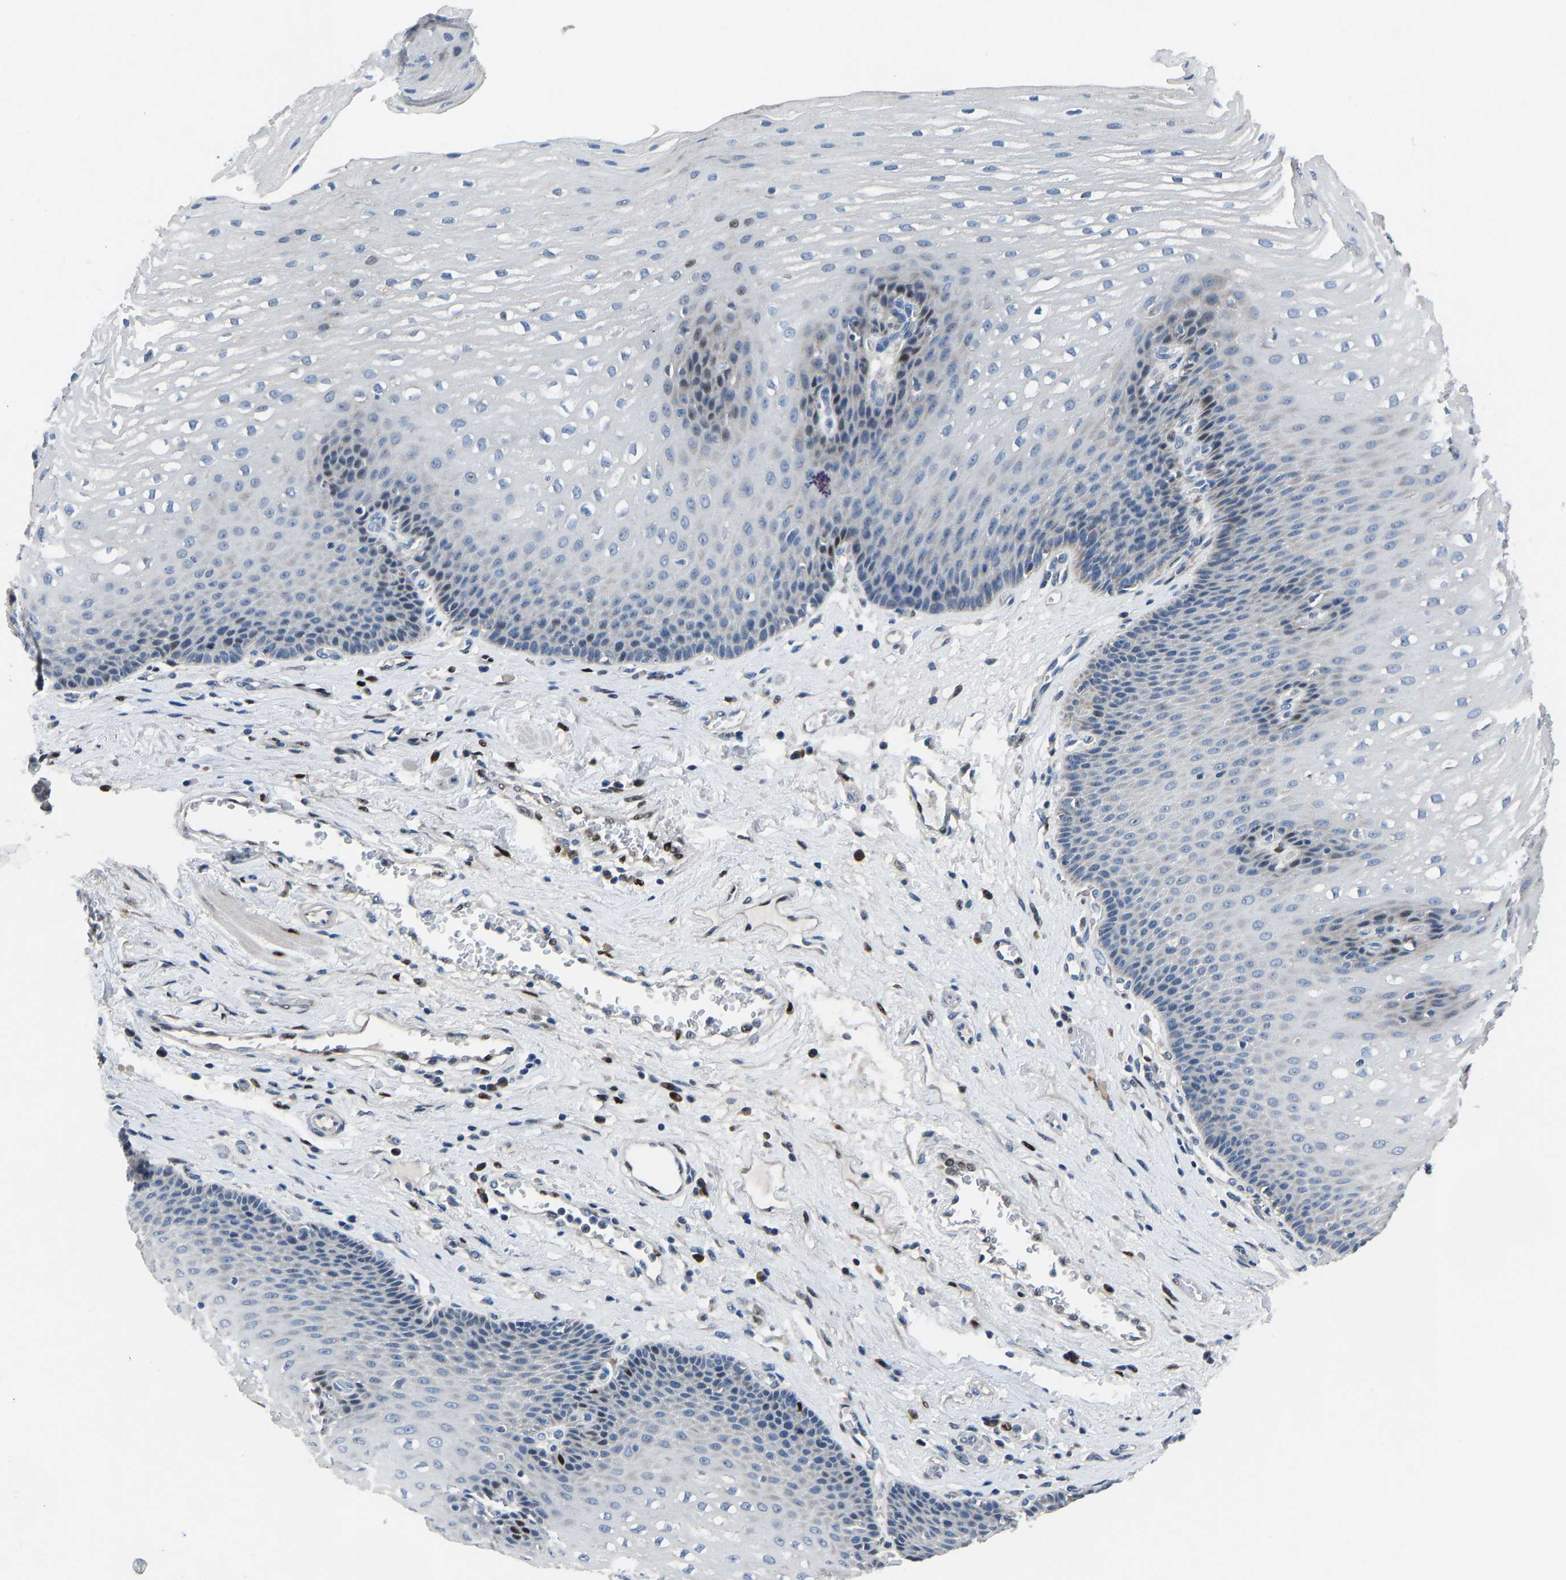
{"staining": {"intensity": "strong", "quantity": "<25%", "location": "nuclear"}, "tissue": "esophagus", "cell_type": "Squamous epithelial cells", "image_type": "normal", "snomed": [{"axis": "morphology", "description": "Normal tissue, NOS"}, {"axis": "topography", "description": "Esophagus"}], "caption": "The image exhibits staining of benign esophagus, revealing strong nuclear protein positivity (brown color) within squamous epithelial cells. (DAB (3,3'-diaminobenzidine) IHC with brightfield microscopy, high magnification).", "gene": "EGR1", "patient": {"sex": "male", "age": 48}}